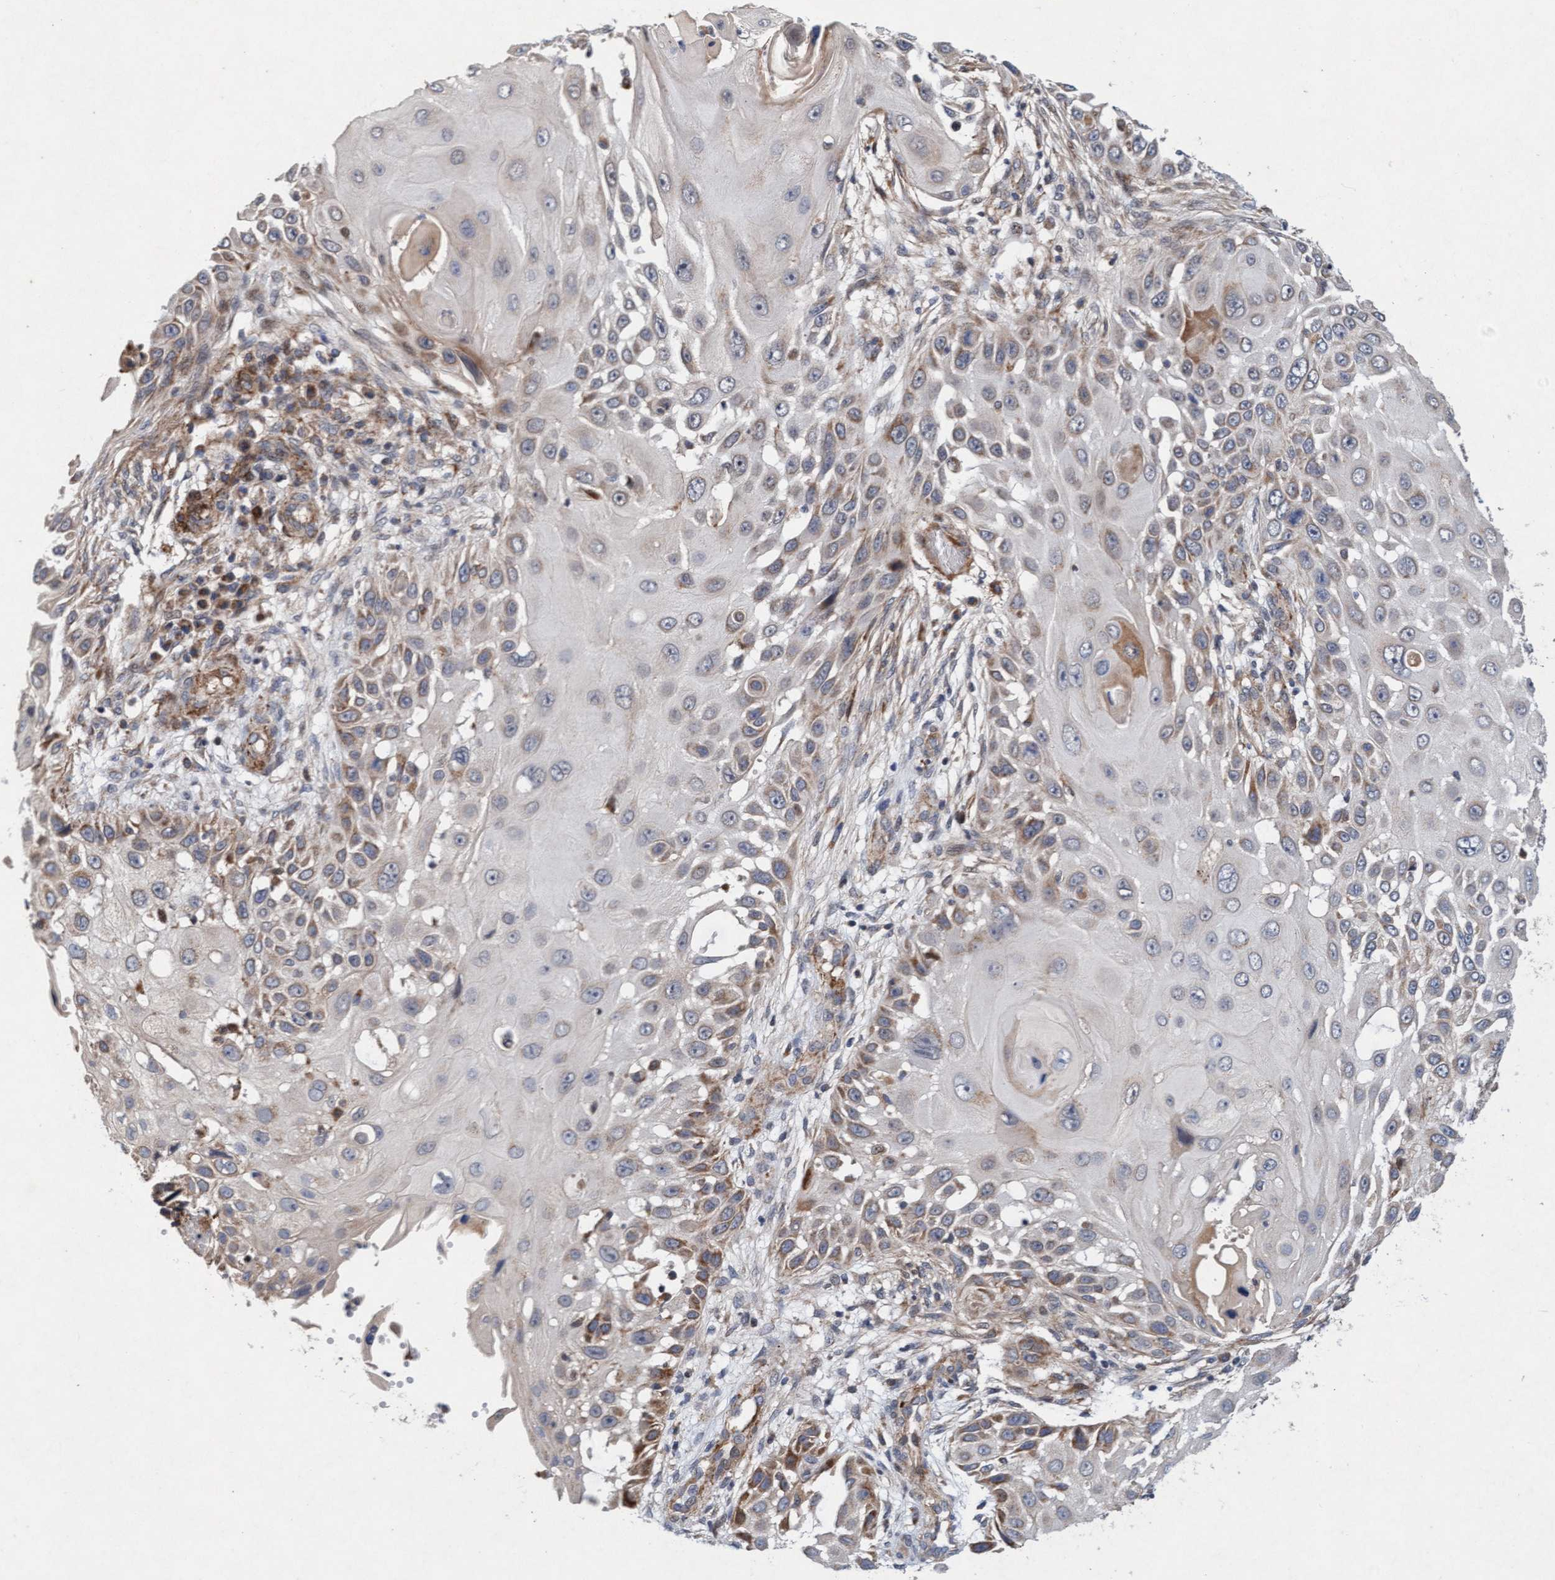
{"staining": {"intensity": "weak", "quantity": "25%-75%", "location": "cytoplasmic/membranous"}, "tissue": "skin cancer", "cell_type": "Tumor cells", "image_type": "cancer", "snomed": [{"axis": "morphology", "description": "Squamous cell carcinoma, NOS"}, {"axis": "topography", "description": "Skin"}], "caption": "DAB (3,3'-diaminobenzidine) immunohistochemical staining of skin cancer (squamous cell carcinoma) reveals weak cytoplasmic/membranous protein positivity in approximately 25%-75% of tumor cells.", "gene": "TMEM70", "patient": {"sex": "female", "age": 44}}